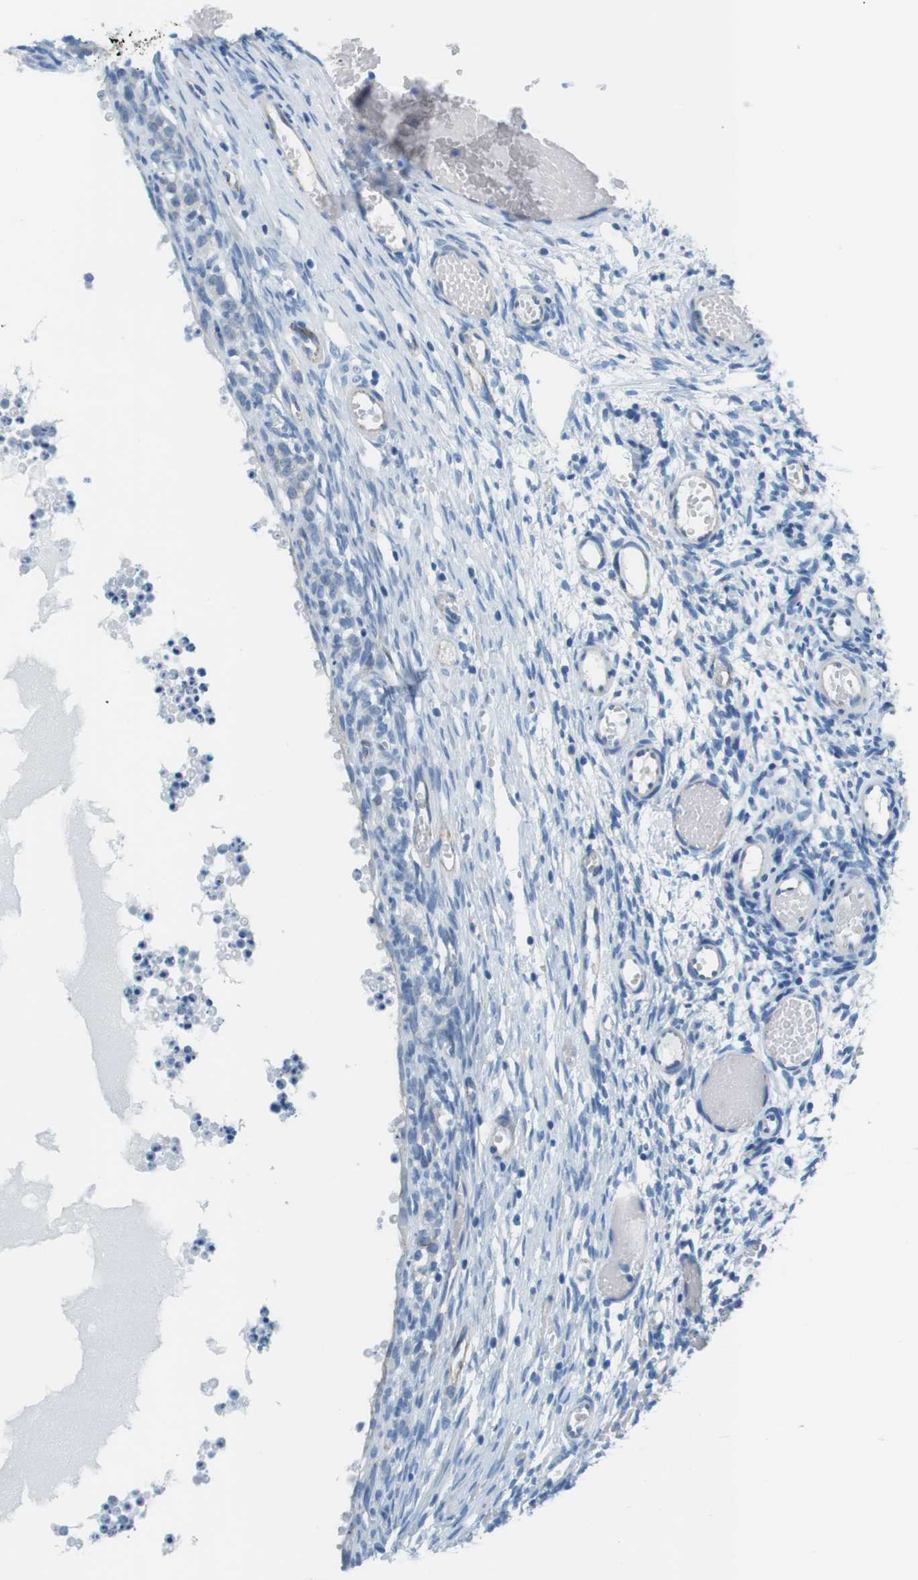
{"staining": {"intensity": "weak", "quantity": "<25%", "location": "cytoplasmic/membranous"}, "tissue": "ovary", "cell_type": "Ovarian stroma cells", "image_type": "normal", "snomed": [{"axis": "morphology", "description": "Normal tissue, NOS"}, {"axis": "topography", "description": "Ovary"}], "caption": "High magnification brightfield microscopy of benign ovary stained with DAB (3,3'-diaminobenzidine) (brown) and counterstained with hematoxylin (blue): ovarian stroma cells show no significant staining. (Brightfield microscopy of DAB IHC at high magnification).", "gene": "SLC6A6", "patient": {"sex": "female", "age": 35}}